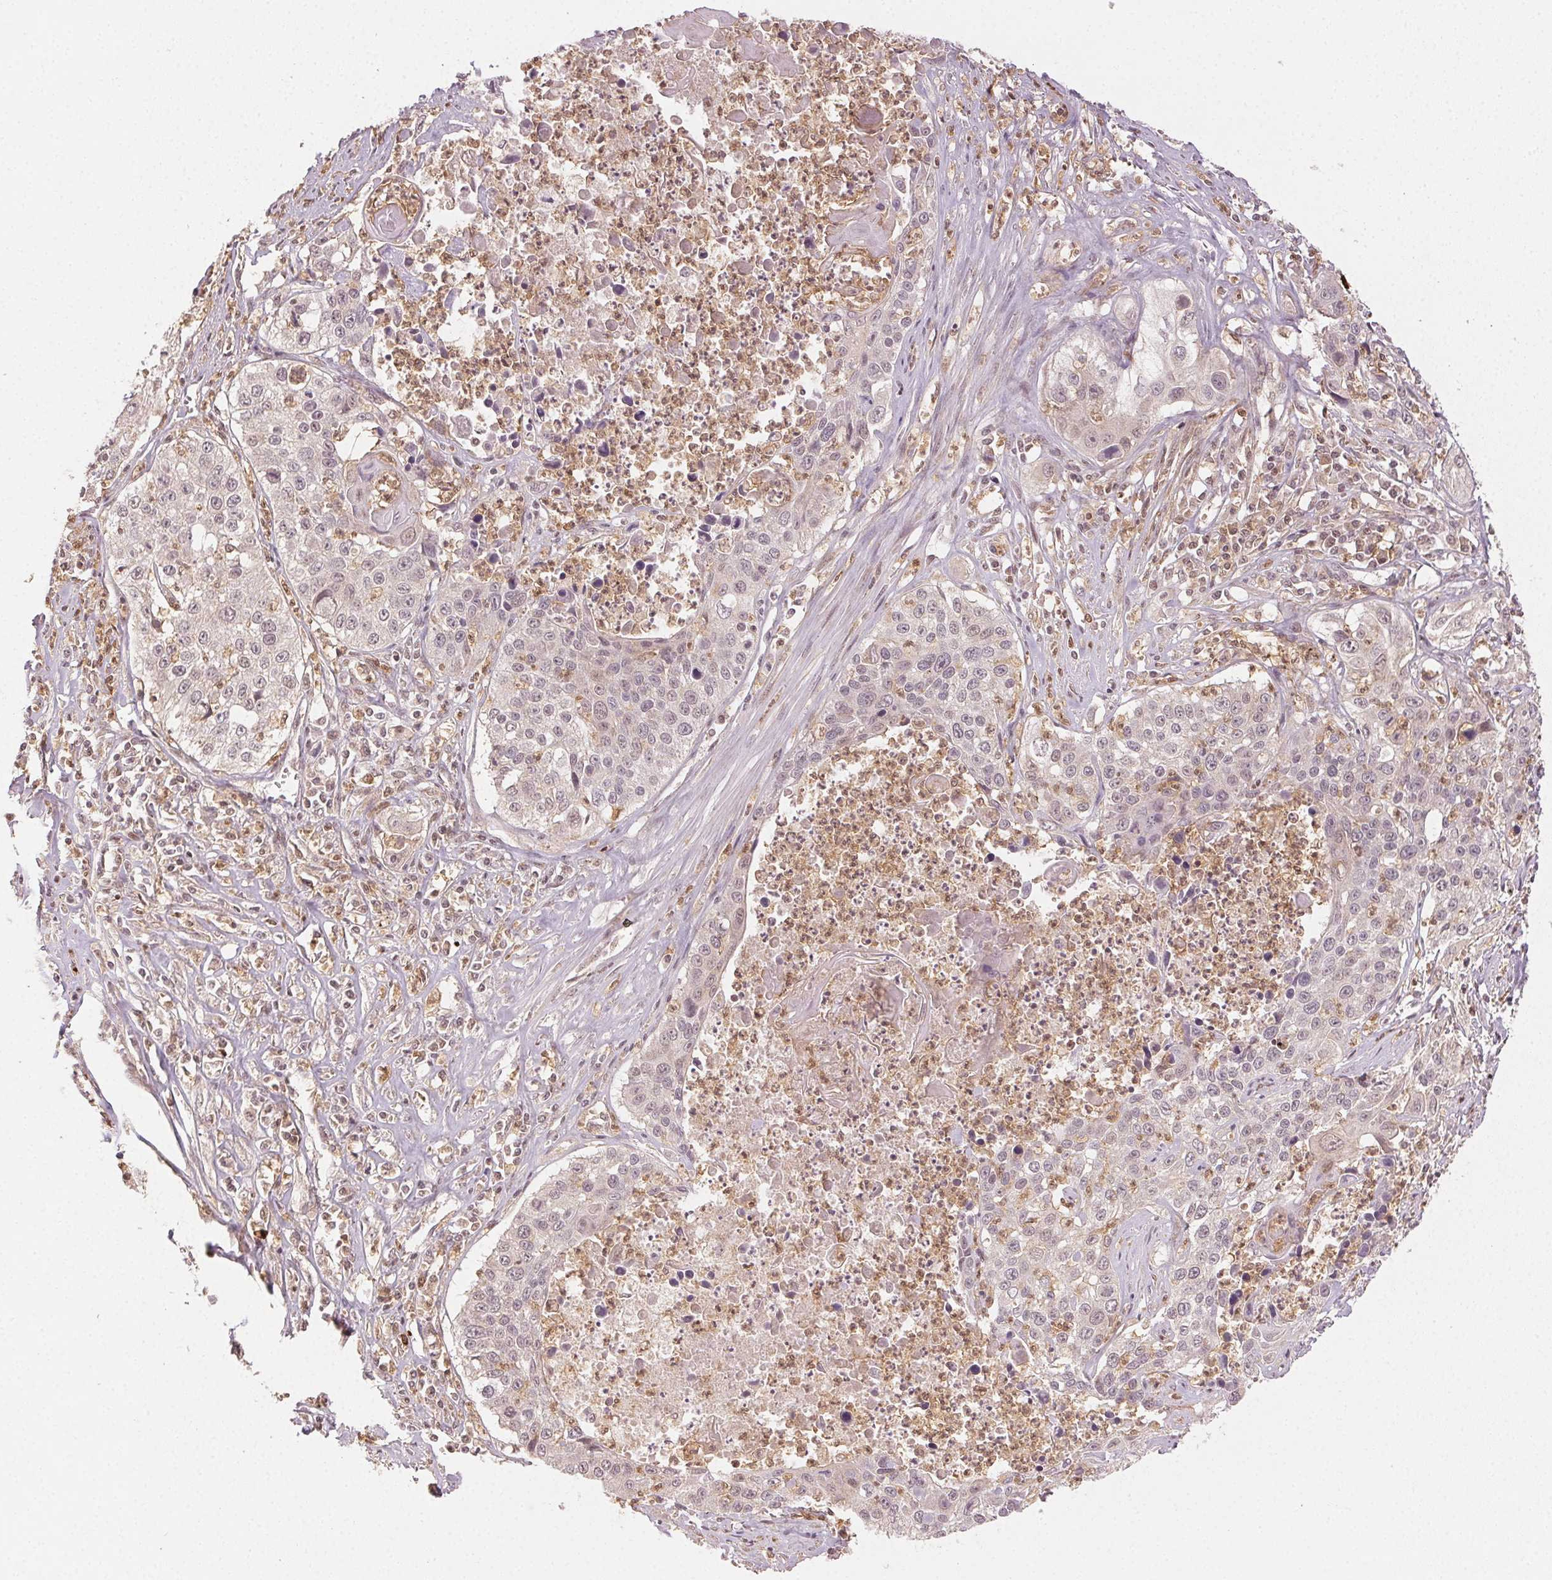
{"staining": {"intensity": "negative", "quantity": "none", "location": "none"}, "tissue": "lung cancer", "cell_type": "Tumor cells", "image_type": "cancer", "snomed": [{"axis": "morphology", "description": "Squamous cell carcinoma, NOS"}, {"axis": "morphology", "description": "Squamous cell carcinoma, metastatic, NOS"}, {"axis": "topography", "description": "Lung"}, {"axis": "topography", "description": "Pleura, NOS"}], "caption": "A high-resolution micrograph shows immunohistochemistry (IHC) staining of lung metastatic squamous cell carcinoma, which demonstrates no significant positivity in tumor cells.", "gene": "MAPK14", "patient": {"sex": "male", "age": 72}}